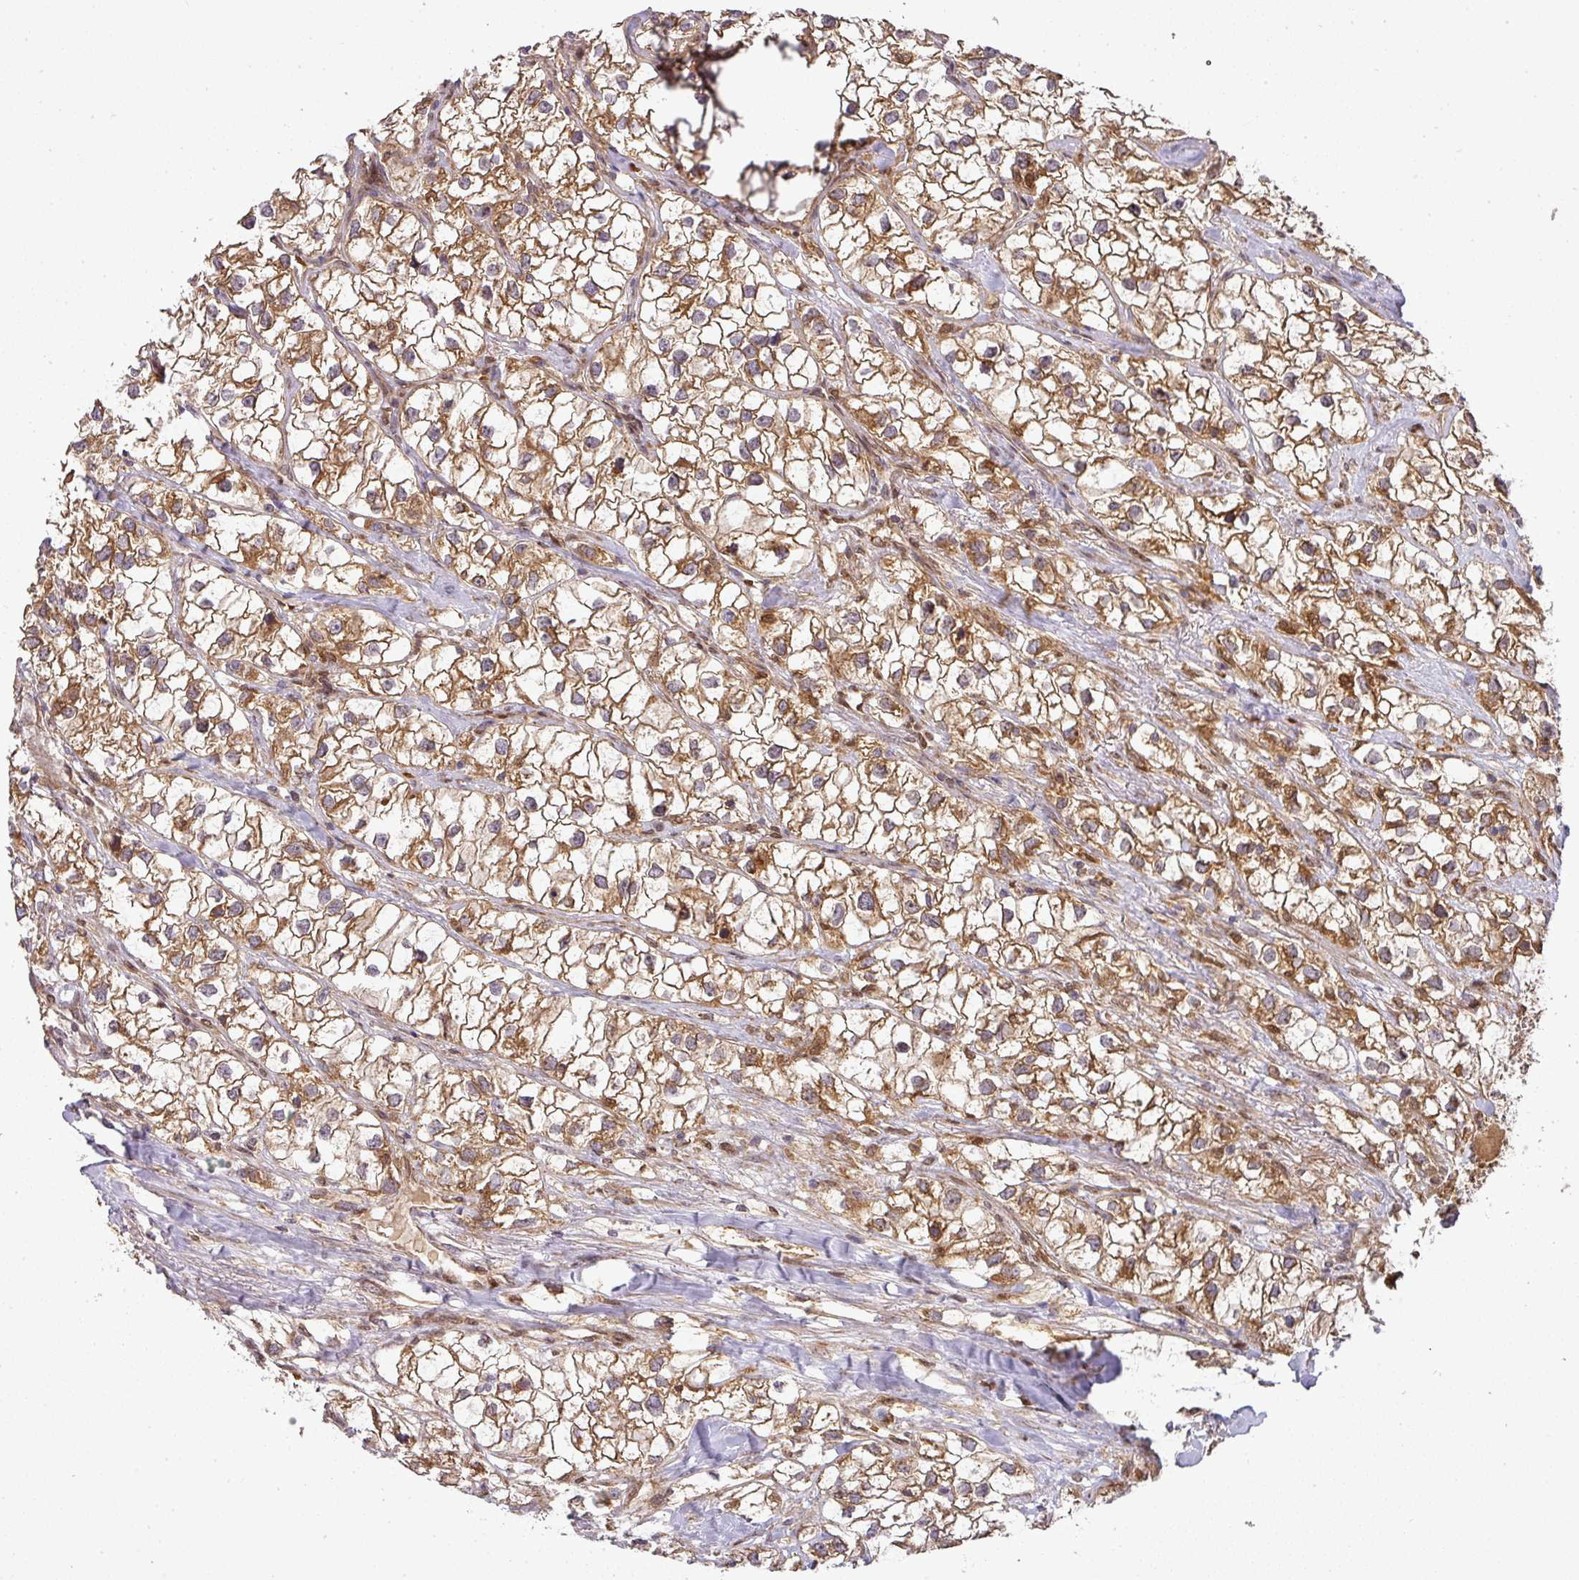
{"staining": {"intensity": "moderate", "quantity": ">75%", "location": "cytoplasmic/membranous"}, "tissue": "renal cancer", "cell_type": "Tumor cells", "image_type": "cancer", "snomed": [{"axis": "morphology", "description": "Adenocarcinoma, NOS"}, {"axis": "topography", "description": "Kidney"}], "caption": "Tumor cells show medium levels of moderate cytoplasmic/membranous expression in approximately >75% of cells in human adenocarcinoma (renal). (Brightfield microscopy of DAB IHC at high magnification).", "gene": "MALSU1", "patient": {"sex": "male", "age": 59}}